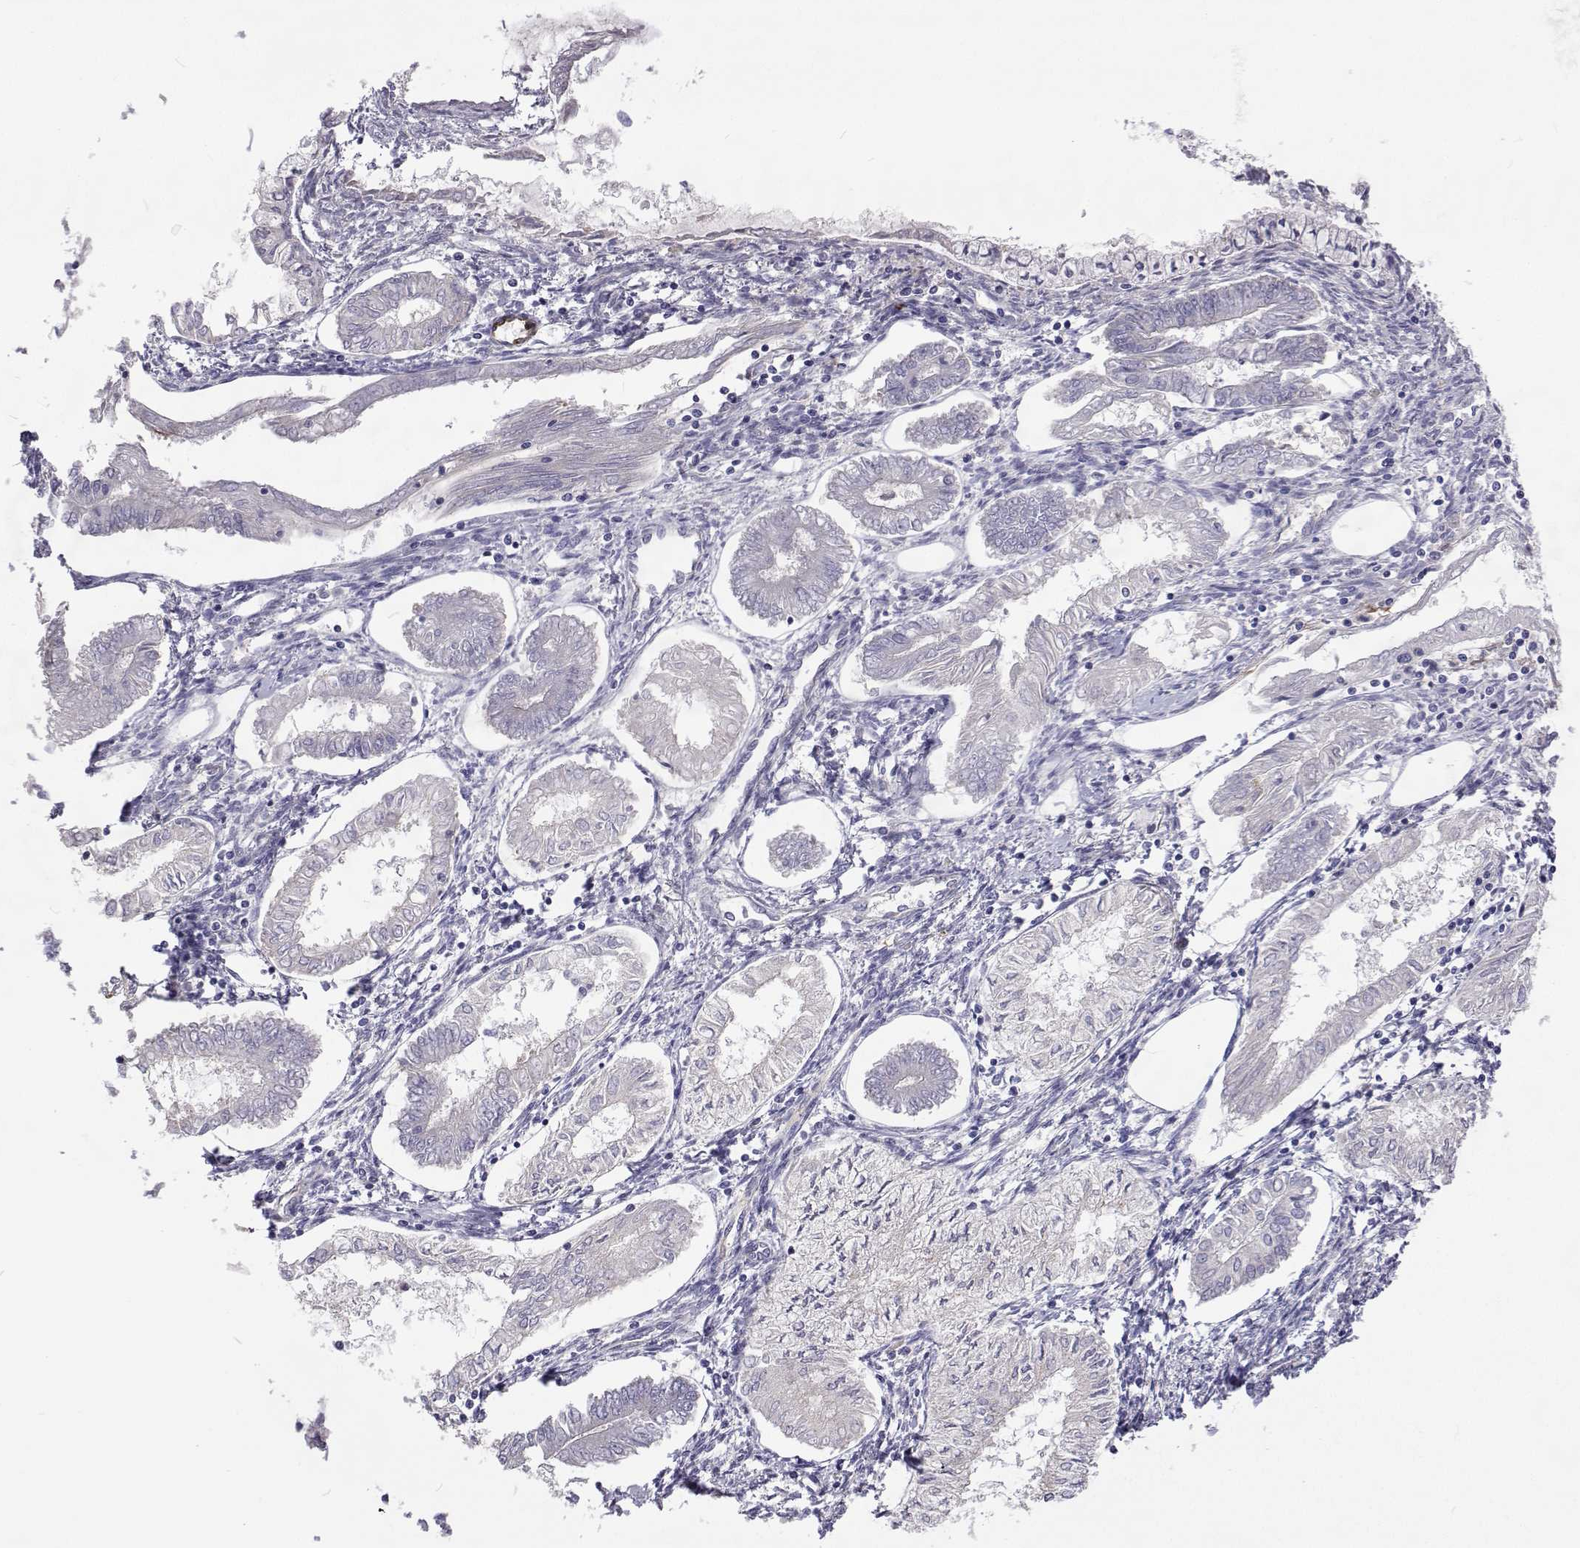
{"staining": {"intensity": "negative", "quantity": "none", "location": "none"}, "tissue": "endometrial cancer", "cell_type": "Tumor cells", "image_type": "cancer", "snomed": [{"axis": "morphology", "description": "Adenocarcinoma, NOS"}, {"axis": "topography", "description": "Endometrium"}], "caption": "Photomicrograph shows no significant protein staining in tumor cells of endometrial cancer. (DAB (3,3'-diaminobenzidine) immunohistochemistry, high magnification).", "gene": "NPR3", "patient": {"sex": "female", "age": 68}}